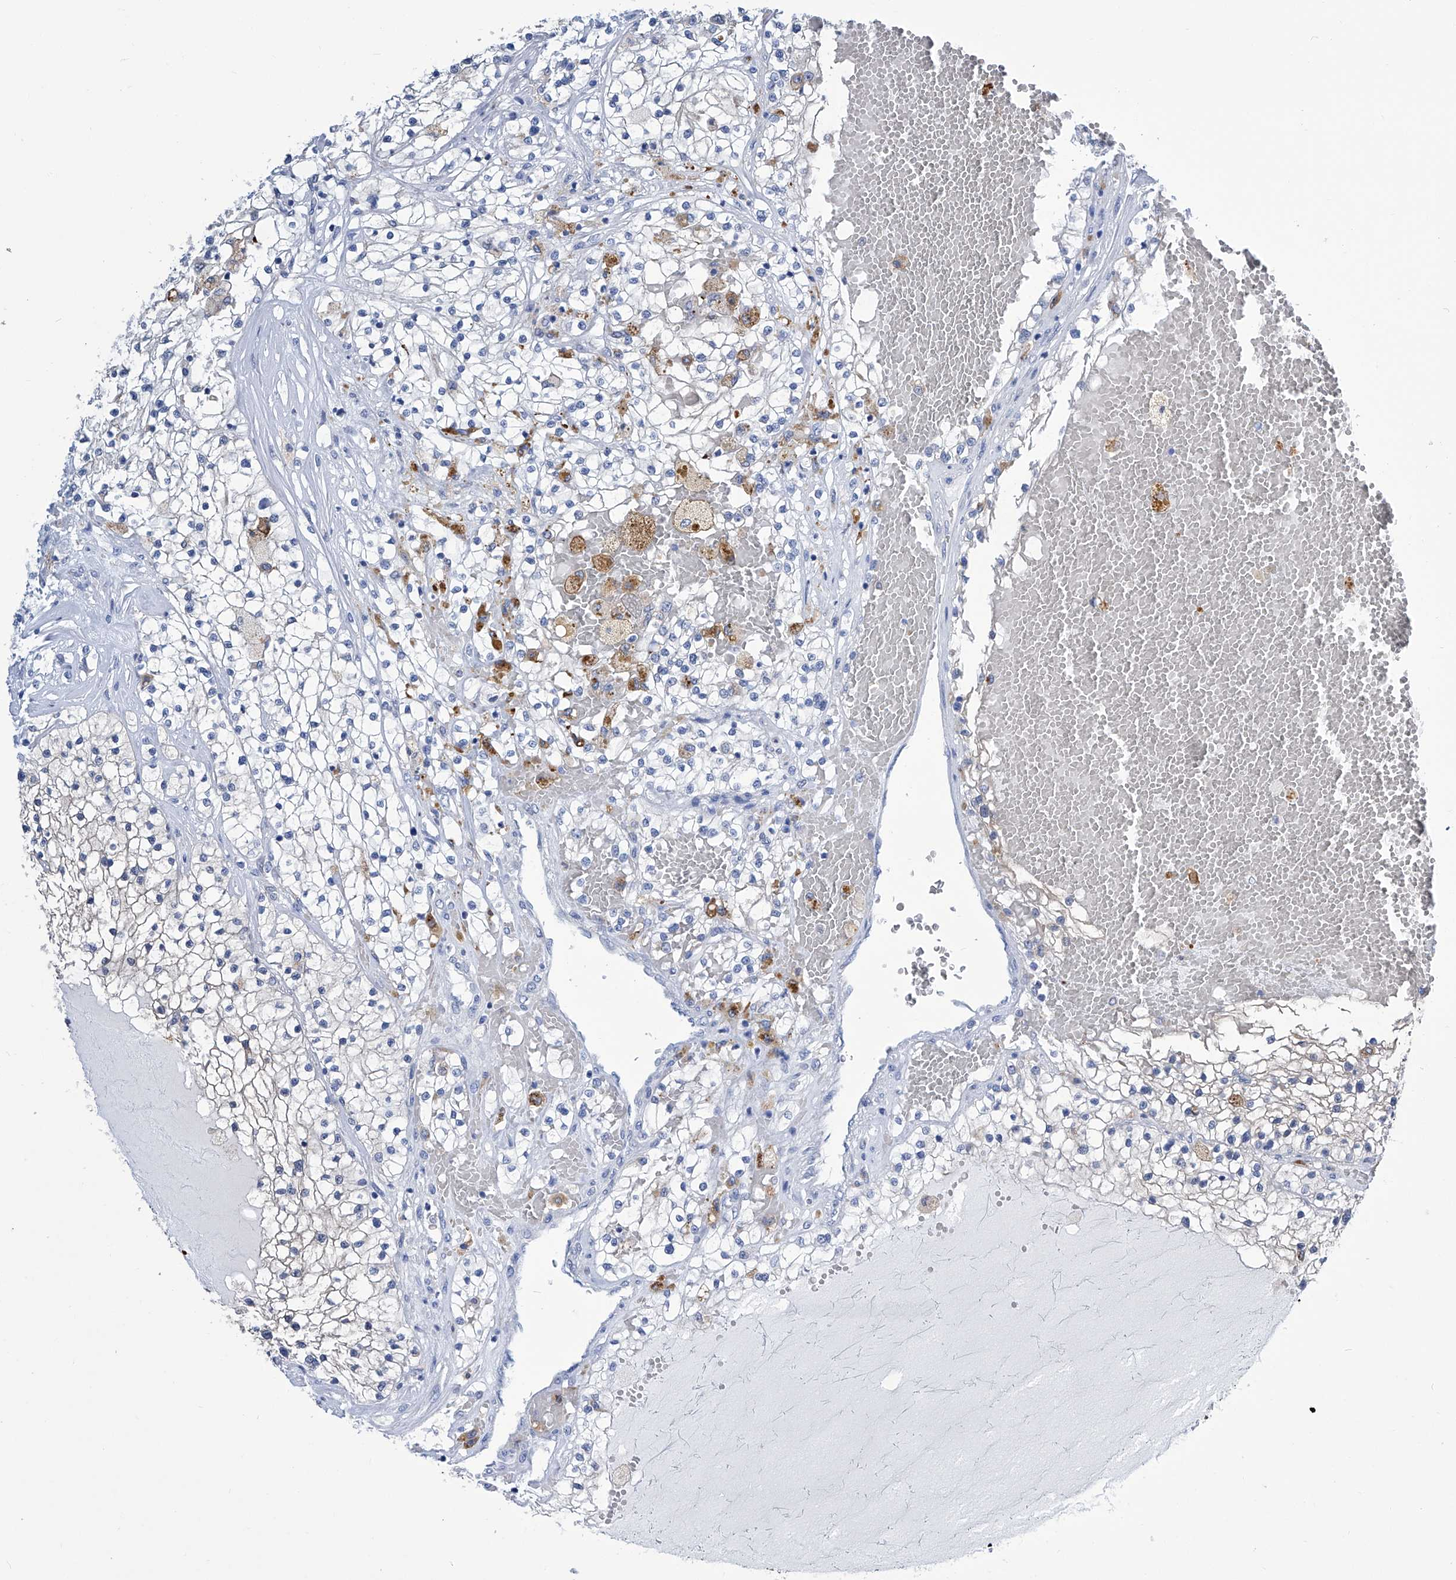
{"staining": {"intensity": "weak", "quantity": "<25%", "location": "cytoplasmic/membranous"}, "tissue": "renal cancer", "cell_type": "Tumor cells", "image_type": "cancer", "snomed": [{"axis": "morphology", "description": "Normal tissue, NOS"}, {"axis": "morphology", "description": "Adenocarcinoma, NOS"}, {"axis": "topography", "description": "Kidney"}], "caption": "There is no significant positivity in tumor cells of renal cancer. The staining is performed using DAB (3,3'-diaminobenzidine) brown chromogen with nuclei counter-stained in using hematoxylin.", "gene": "IMPA2", "patient": {"sex": "male", "age": 68}}